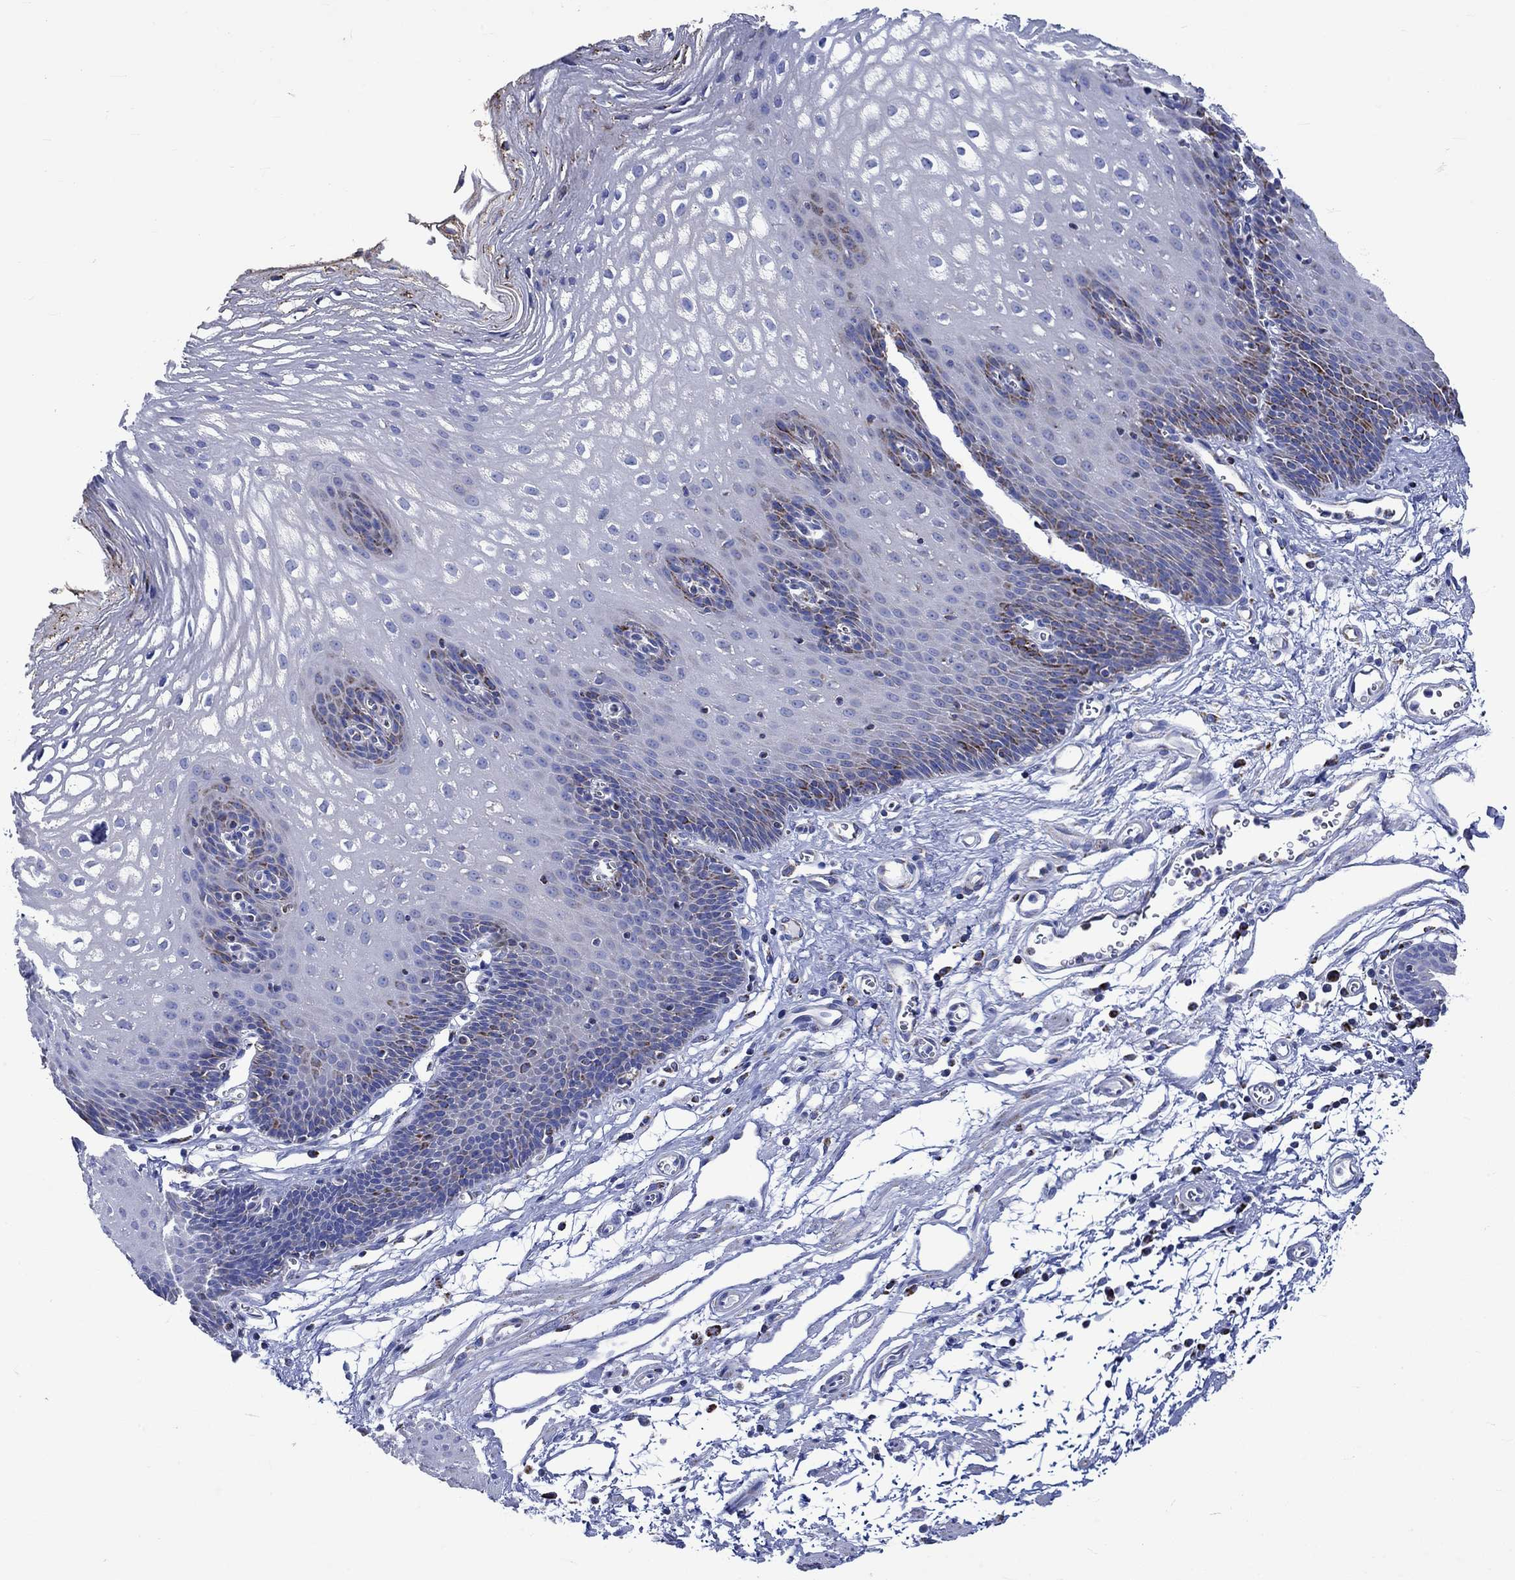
{"staining": {"intensity": "strong", "quantity": "25%-75%", "location": "cytoplasmic/membranous"}, "tissue": "esophagus", "cell_type": "Squamous epithelial cells", "image_type": "normal", "snomed": [{"axis": "morphology", "description": "Normal tissue, NOS"}, {"axis": "topography", "description": "Esophagus"}], "caption": "This image shows immunohistochemistry staining of unremarkable esophagus, with high strong cytoplasmic/membranous staining in about 25%-75% of squamous epithelial cells.", "gene": "RCE1", "patient": {"sex": "male", "age": 72}}